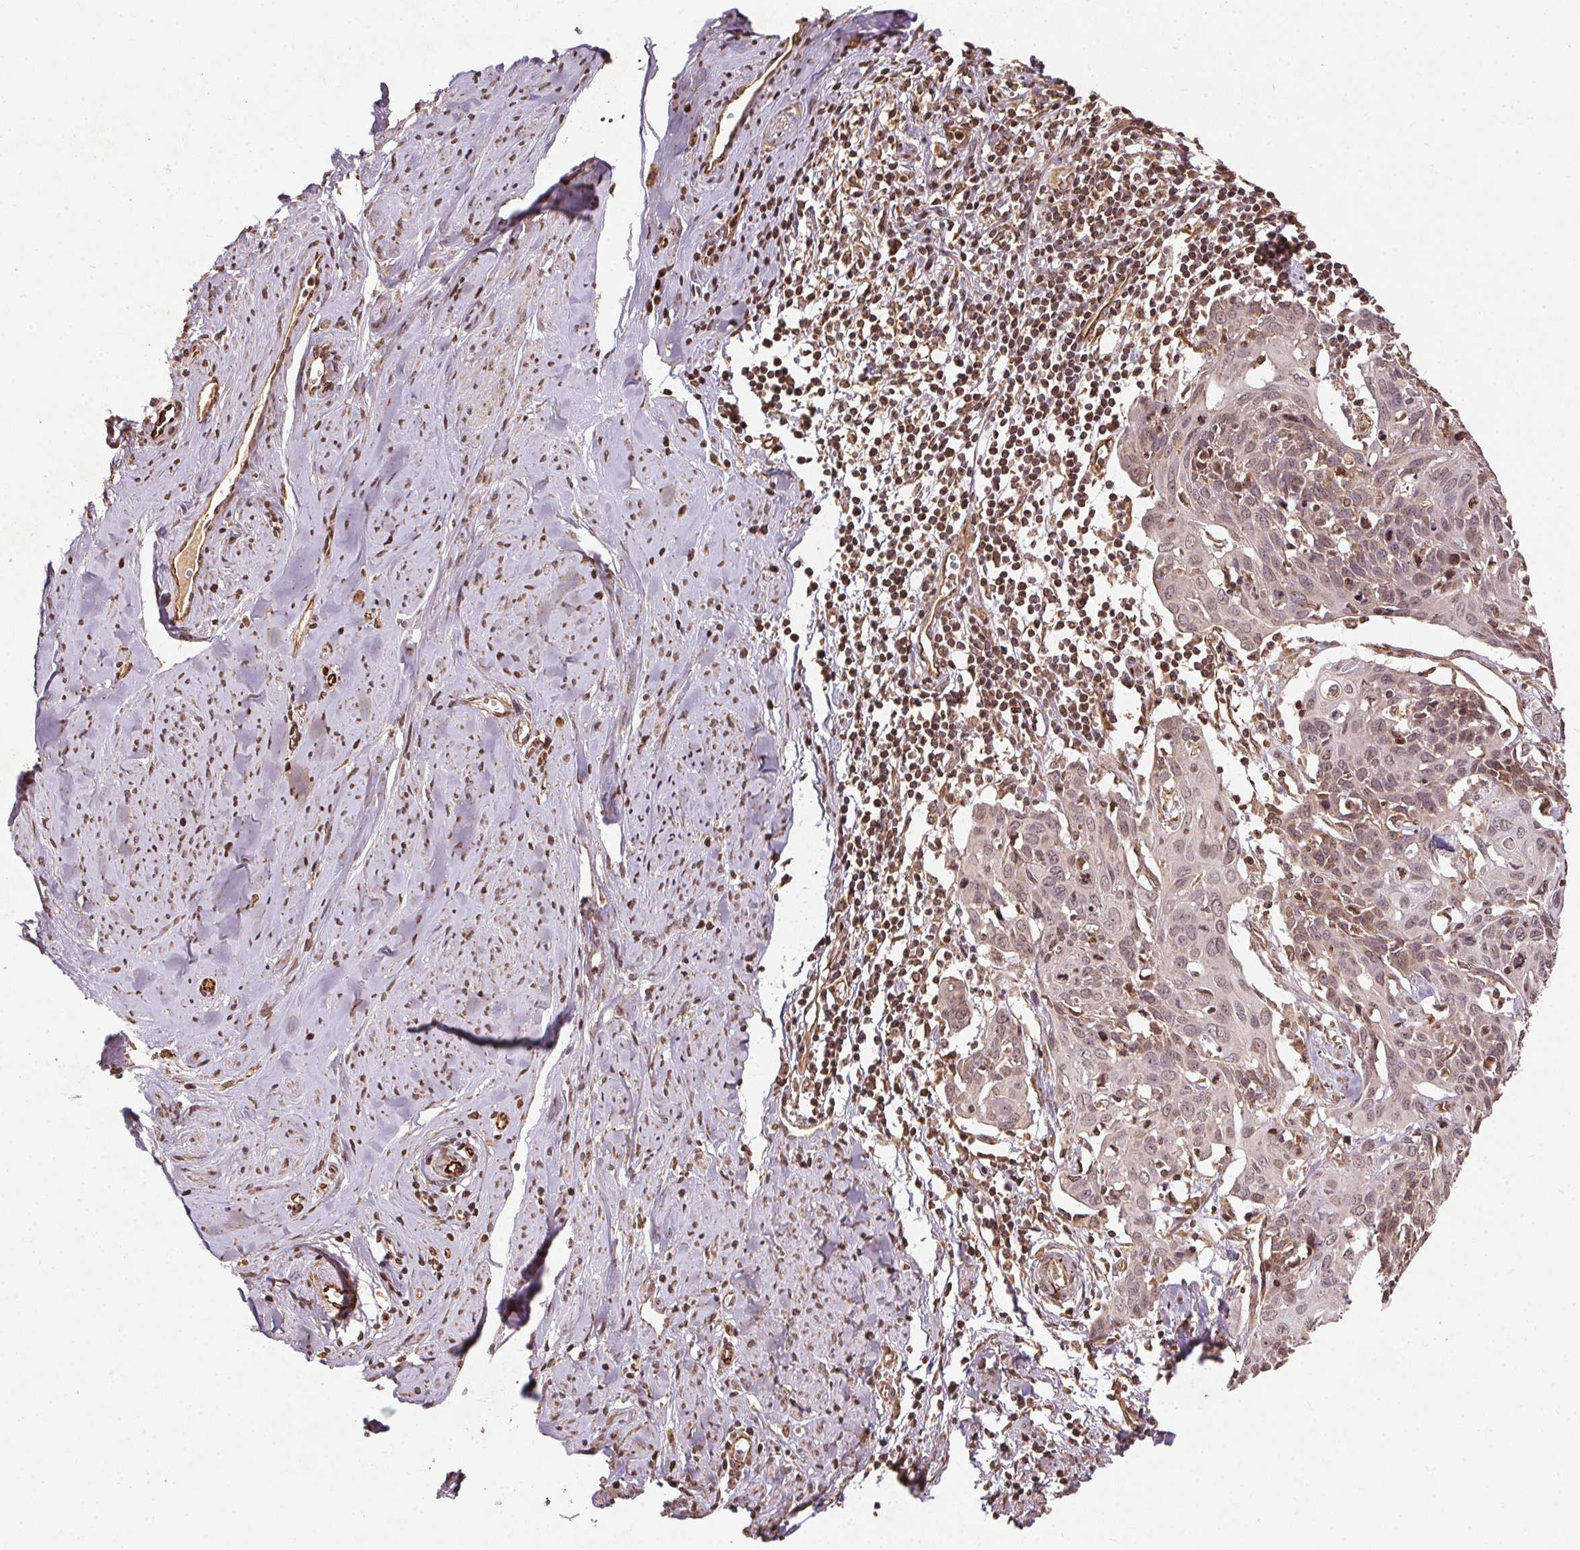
{"staining": {"intensity": "negative", "quantity": "none", "location": "none"}, "tissue": "cervical cancer", "cell_type": "Tumor cells", "image_type": "cancer", "snomed": [{"axis": "morphology", "description": "Squamous cell carcinoma, NOS"}, {"axis": "topography", "description": "Cervix"}], "caption": "Immunohistochemistry (IHC) photomicrograph of neoplastic tissue: human cervical squamous cell carcinoma stained with DAB (3,3'-diaminobenzidine) exhibits no significant protein expression in tumor cells.", "gene": "SPRED2", "patient": {"sex": "female", "age": 62}}